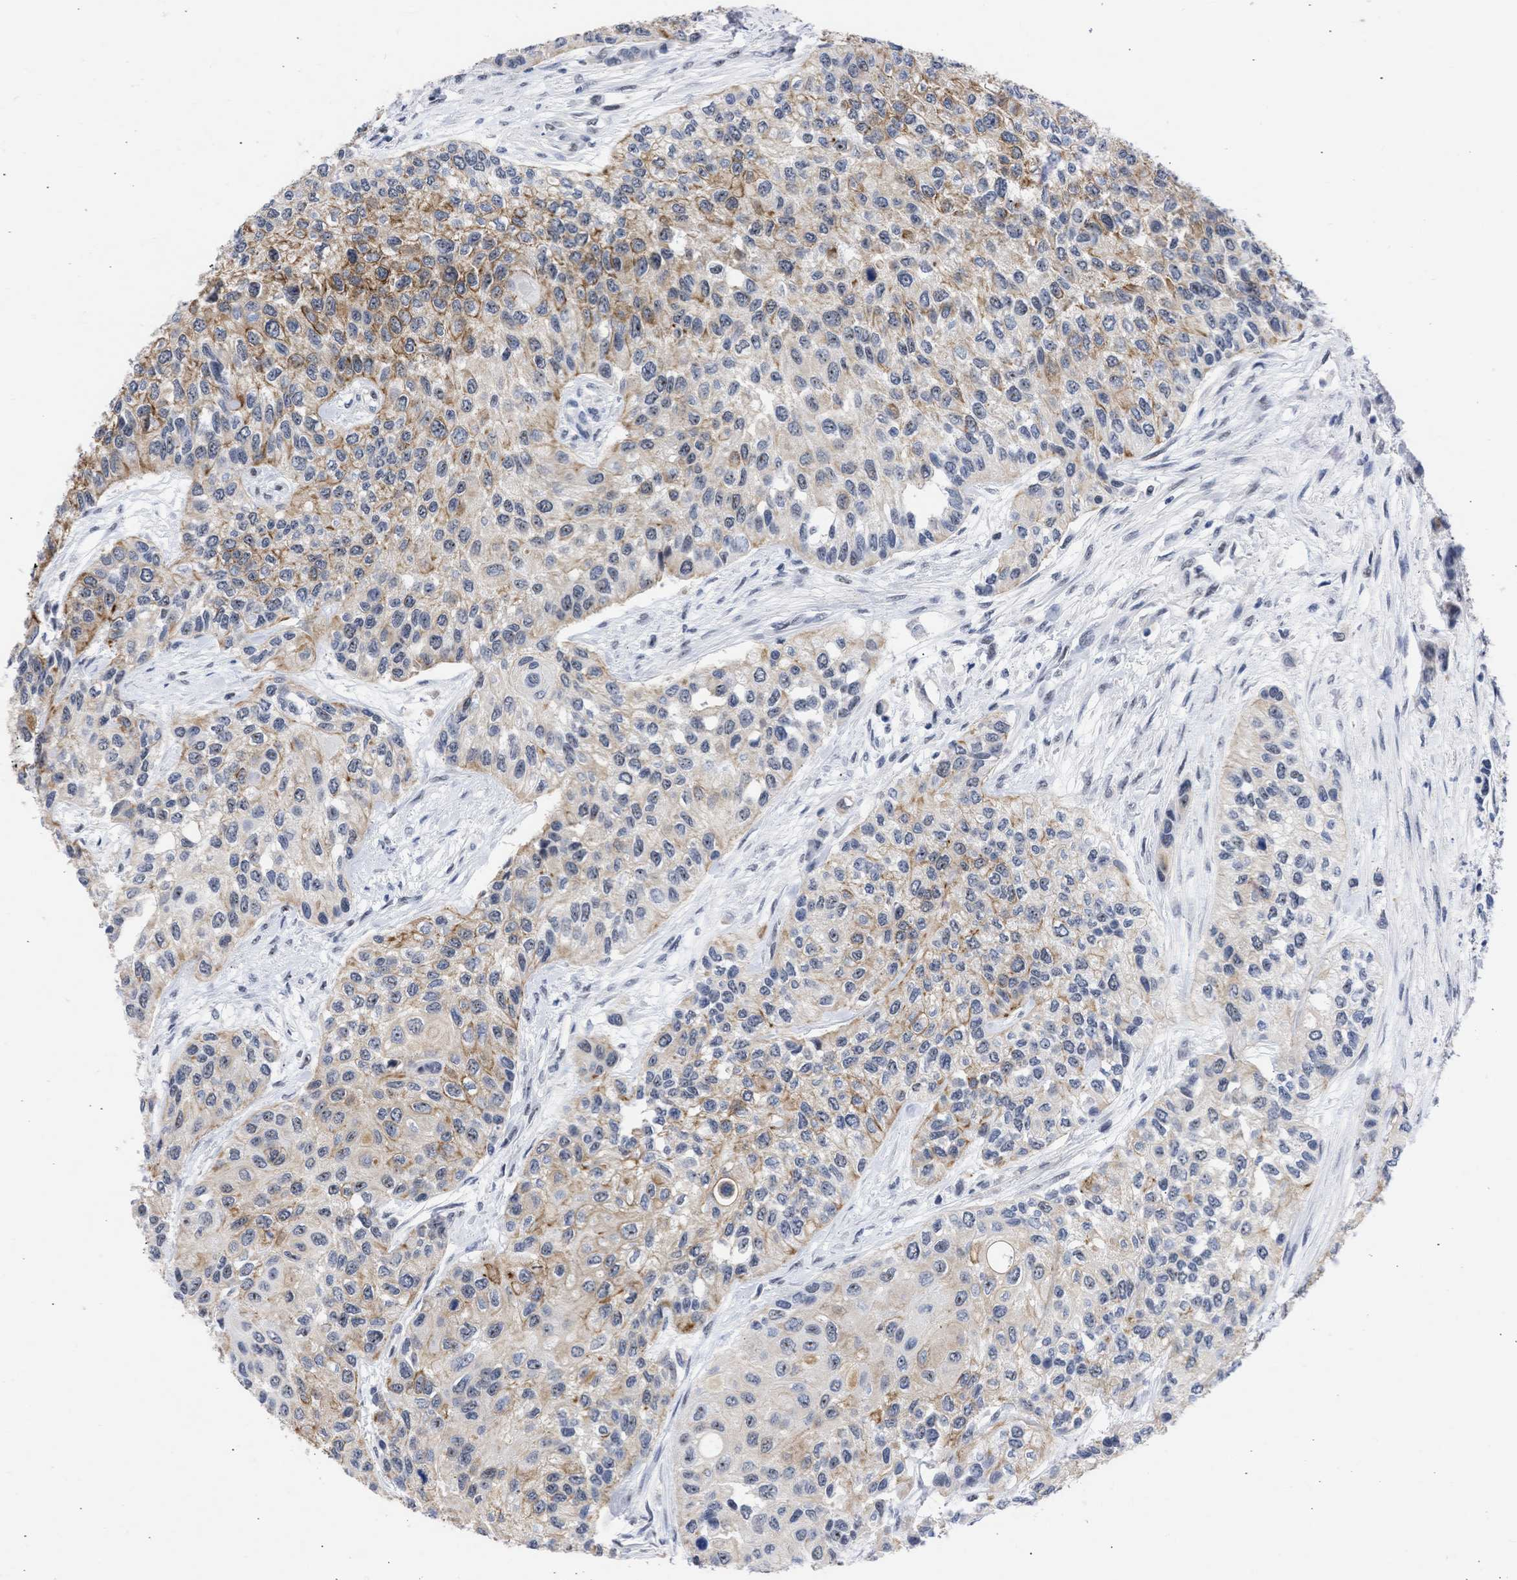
{"staining": {"intensity": "moderate", "quantity": "25%-75%", "location": "cytoplasmic/membranous,nuclear"}, "tissue": "urothelial cancer", "cell_type": "Tumor cells", "image_type": "cancer", "snomed": [{"axis": "morphology", "description": "Urothelial carcinoma, High grade"}, {"axis": "topography", "description": "Urinary bladder"}], "caption": "This image shows immunohistochemistry (IHC) staining of high-grade urothelial carcinoma, with medium moderate cytoplasmic/membranous and nuclear staining in about 25%-75% of tumor cells.", "gene": "DDX41", "patient": {"sex": "female", "age": 56}}